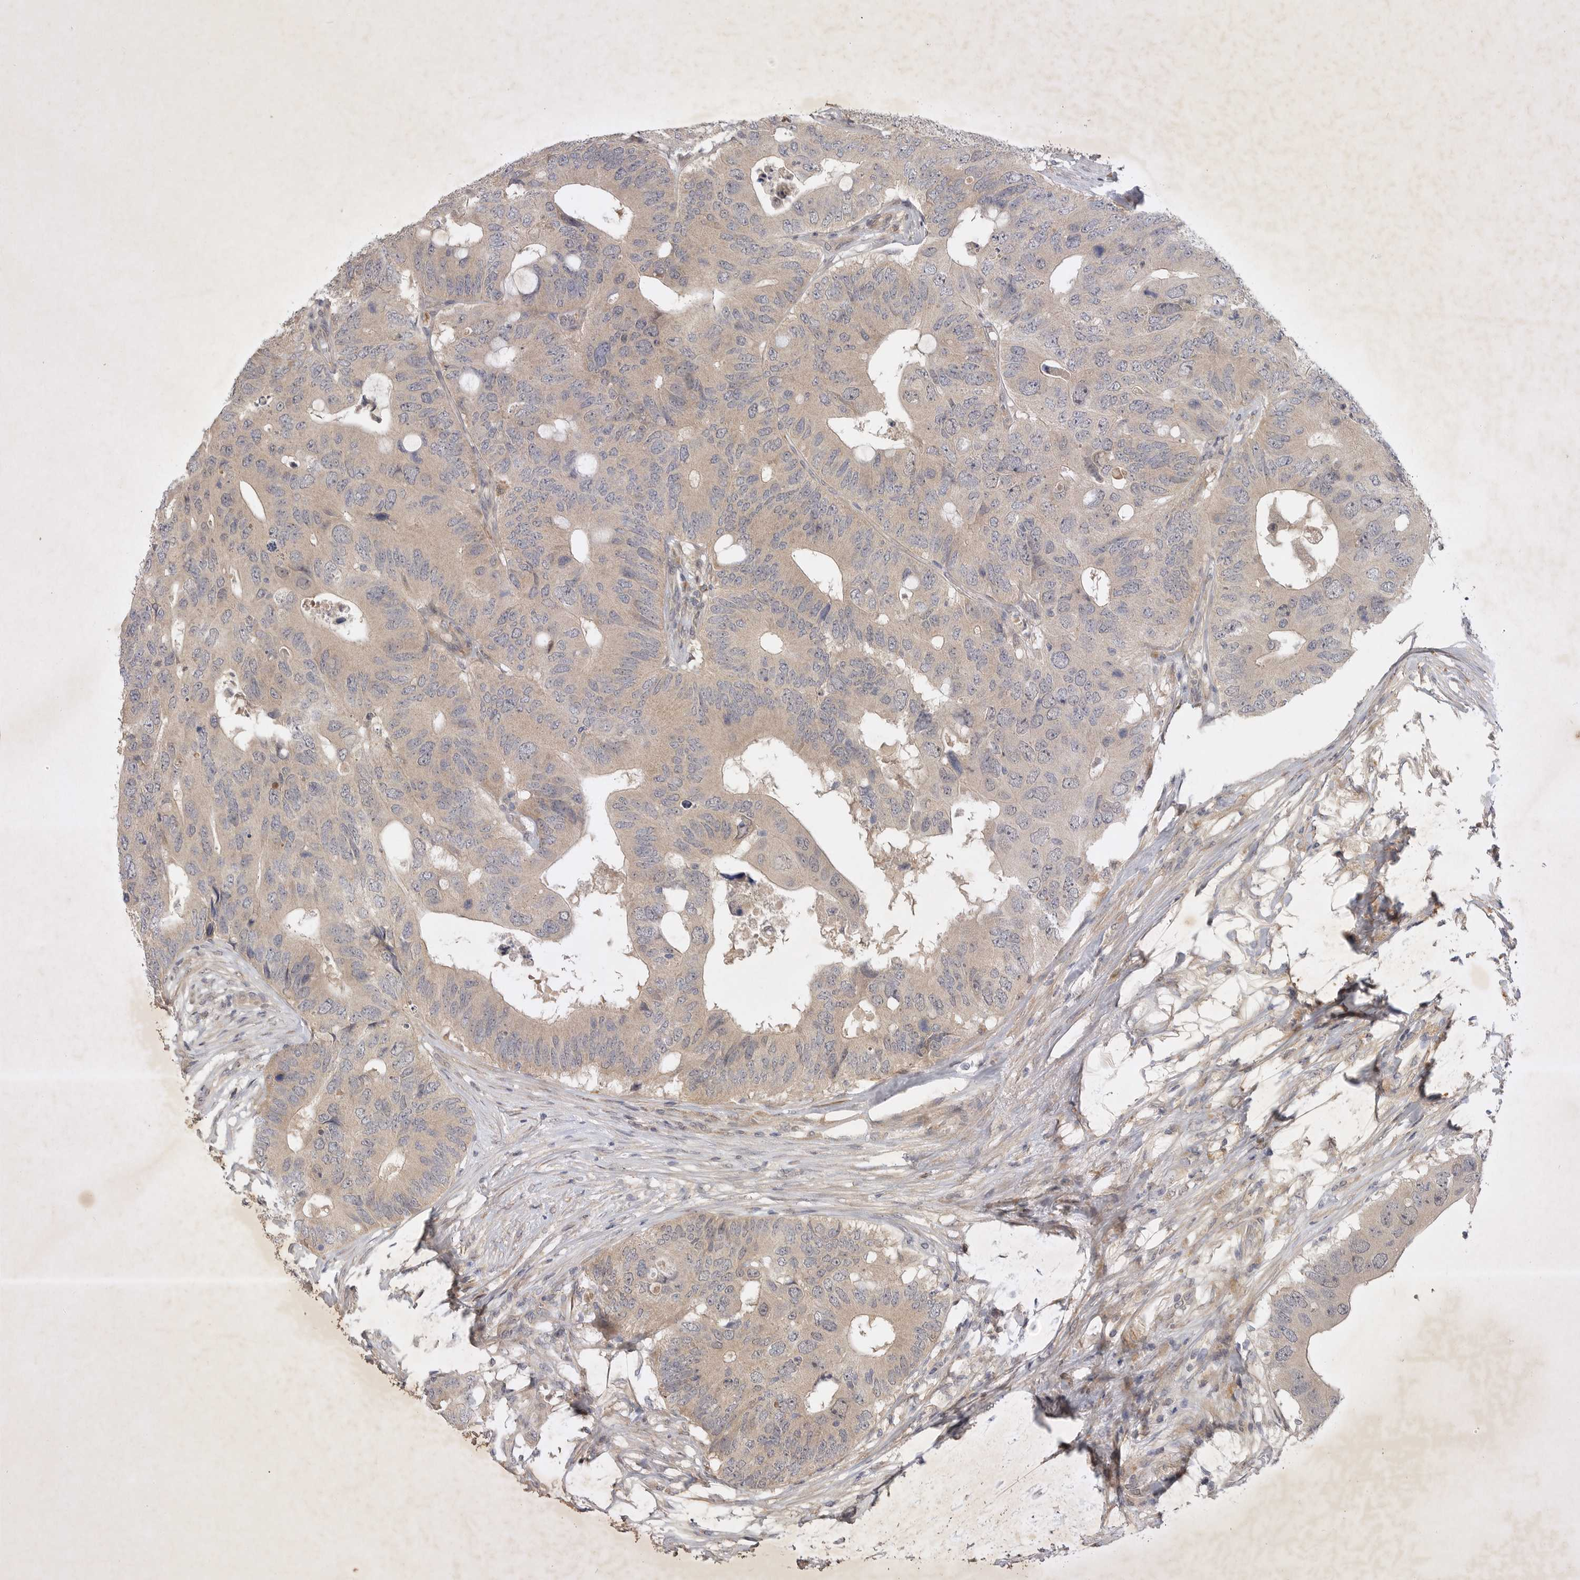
{"staining": {"intensity": "weak", "quantity": ">75%", "location": "cytoplasmic/membranous"}, "tissue": "colorectal cancer", "cell_type": "Tumor cells", "image_type": "cancer", "snomed": [{"axis": "morphology", "description": "Adenocarcinoma, NOS"}, {"axis": "topography", "description": "Colon"}], "caption": "Protein expression by immunohistochemistry (IHC) demonstrates weak cytoplasmic/membranous positivity in about >75% of tumor cells in colorectal cancer.", "gene": "PTPDC1", "patient": {"sex": "male", "age": 71}}